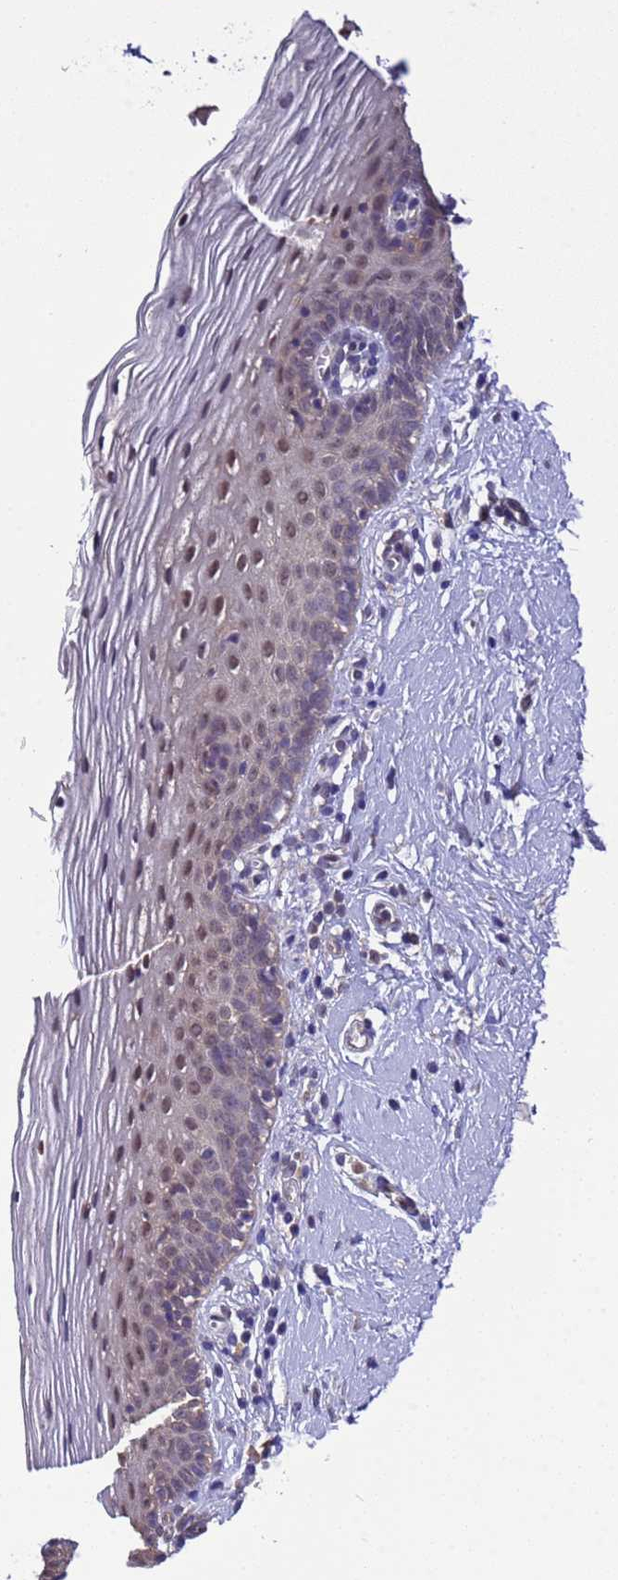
{"staining": {"intensity": "moderate", "quantity": "25%-75%", "location": "nuclear"}, "tissue": "vagina", "cell_type": "Squamous epithelial cells", "image_type": "normal", "snomed": [{"axis": "morphology", "description": "Normal tissue, NOS"}, {"axis": "topography", "description": "Vagina"}], "caption": "Protein expression analysis of benign human vagina reveals moderate nuclear positivity in approximately 25%-75% of squamous epithelial cells.", "gene": "ZFP69B", "patient": {"sex": "female", "age": 32}}